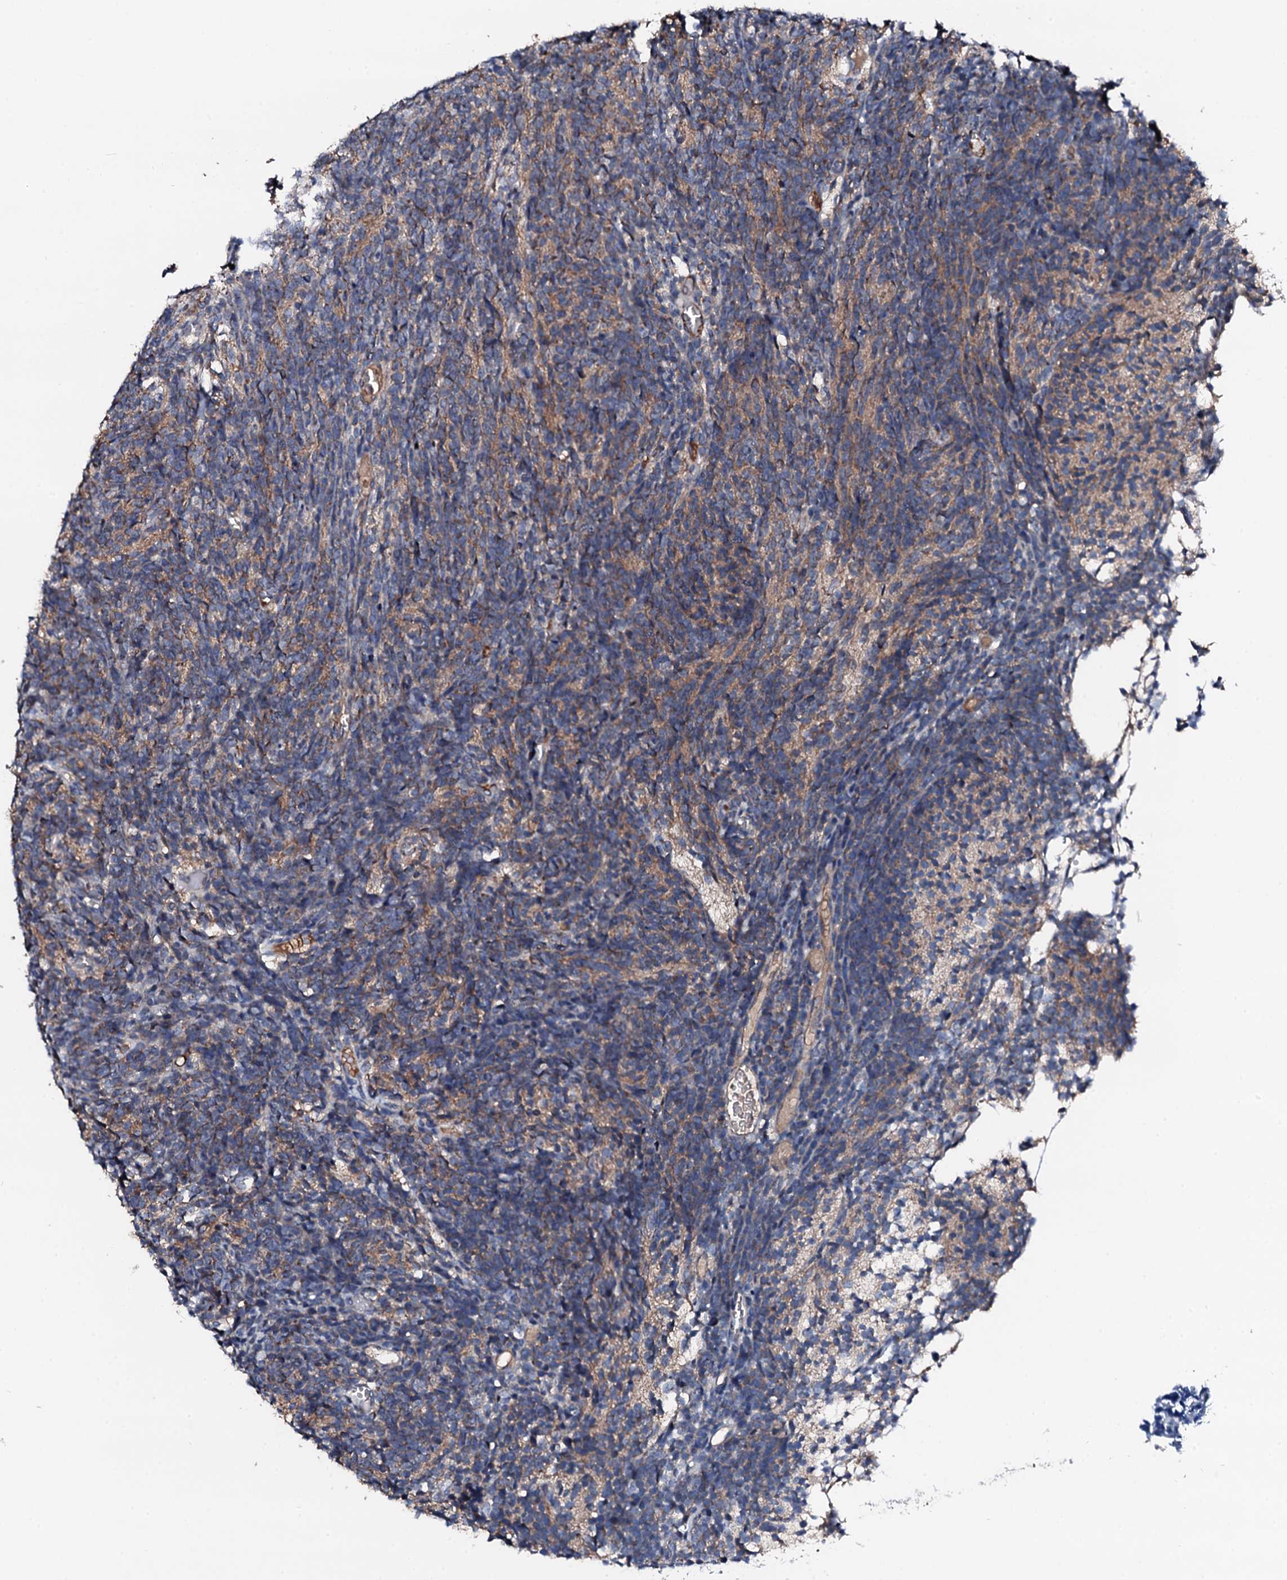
{"staining": {"intensity": "weak", "quantity": "<25%", "location": "cytoplasmic/membranous"}, "tissue": "glioma", "cell_type": "Tumor cells", "image_type": "cancer", "snomed": [{"axis": "morphology", "description": "Glioma, malignant, Low grade"}, {"axis": "topography", "description": "Brain"}], "caption": "Human malignant glioma (low-grade) stained for a protein using immunohistochemistry (IHC) demonstrates no staining in tumor cells.", "gene": "TRAFD1", "patient": {"sex": "female", "age": 1}}